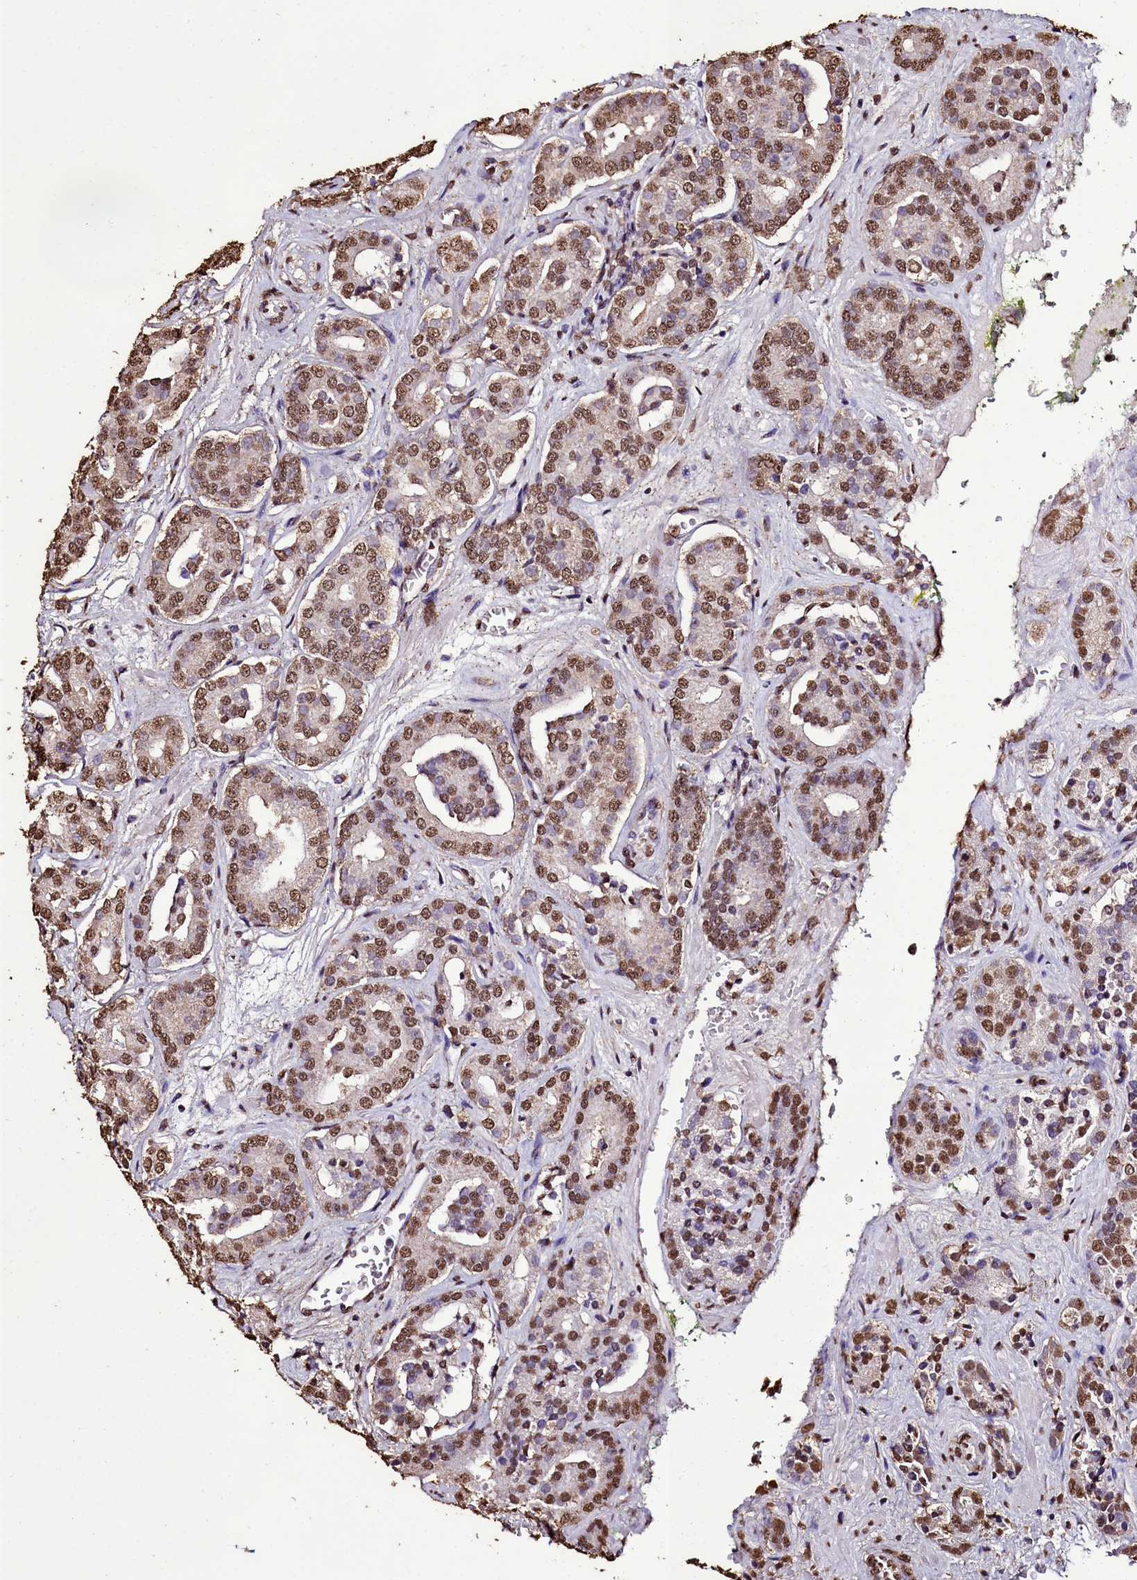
{"staining": {"intensity": "moderate", "quantity": ">75%", "location": "nuclear"}, "tissue": "prostate cancer", "cell_type": "Tumor cells", "image_type": "cancer", "snomed": [{"axis": "morphology", "description": "Adenocarcinoma, High grade"}, {"axis": "topography", "description": "Prostate"}], "caption": "Immunohistochemical staining of prostate cancer (high-grade adenocarcinoma) demonstrates moderate nuclear protein staining in about >75% of tumor cells. The staining was performed using DAB (3,3'-diaminobenzidine) to visualize the protein expression in brown, while the nuclei were stained in blue with hematoxylin (Magnification: 20x).", "gene": "TRIP6", "patient": {"sex": "male", "age": 66}}